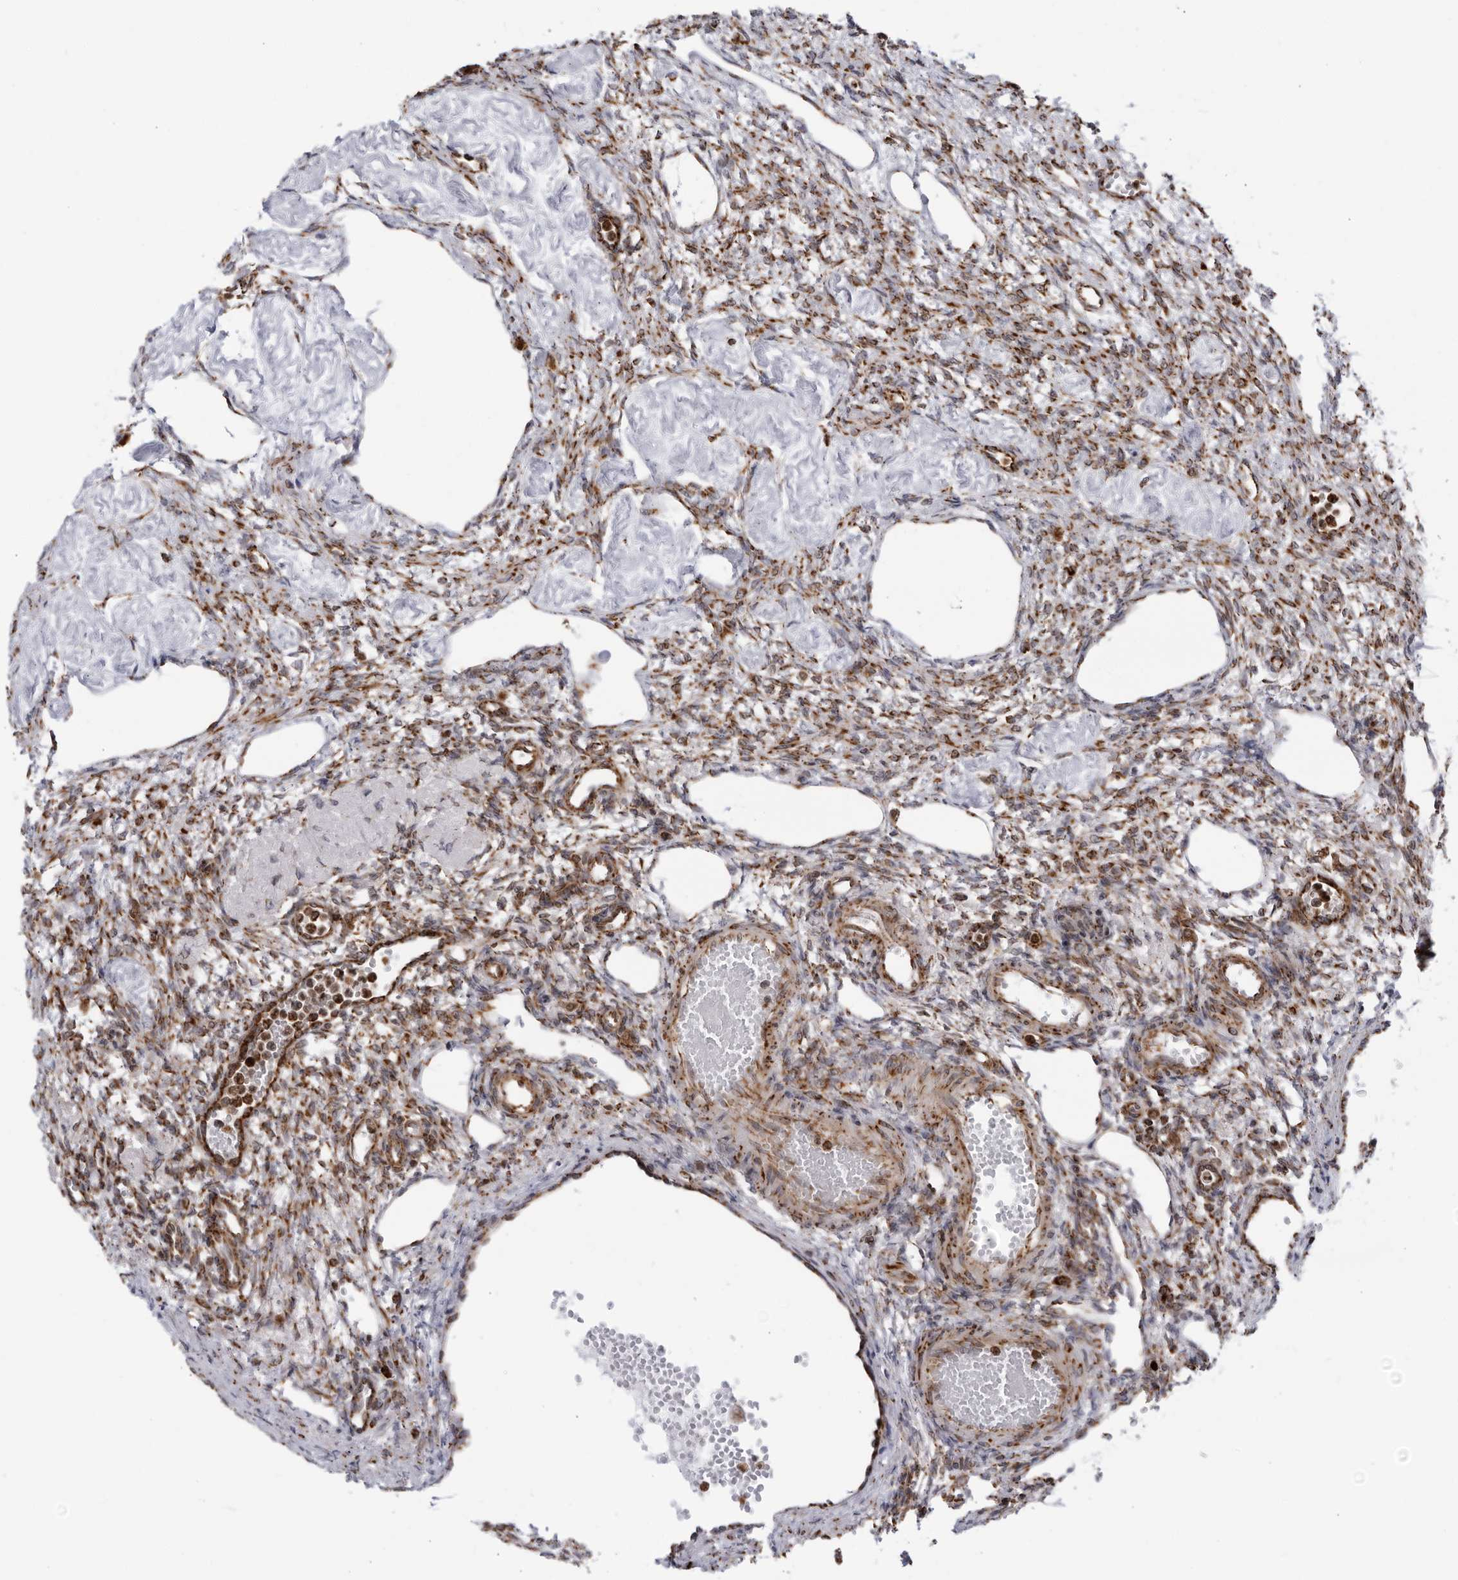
{"staining": {"intensity": "moderate", "quantity": "25%-75%", "location": "cytoplasmic/membranous"}, "tissue": "ovary", "cell_type": "Ovarian stroma cells", "image_type": "normal", "snomed": [{"axis": "morphology", "description": "Normal tissue, NOS"}, {"axis": "topography", "description": "Ovary"}], "caption": "A brown stain highlights moderate cytoplasmic/membranous staining of a protein in ovarian stroma cells of benign ovary. The protein of interest is shown in brown color, while the nuclei are stained blue.", "gene": "RBM34", "patient": {"sex": "female", "age": 33}}